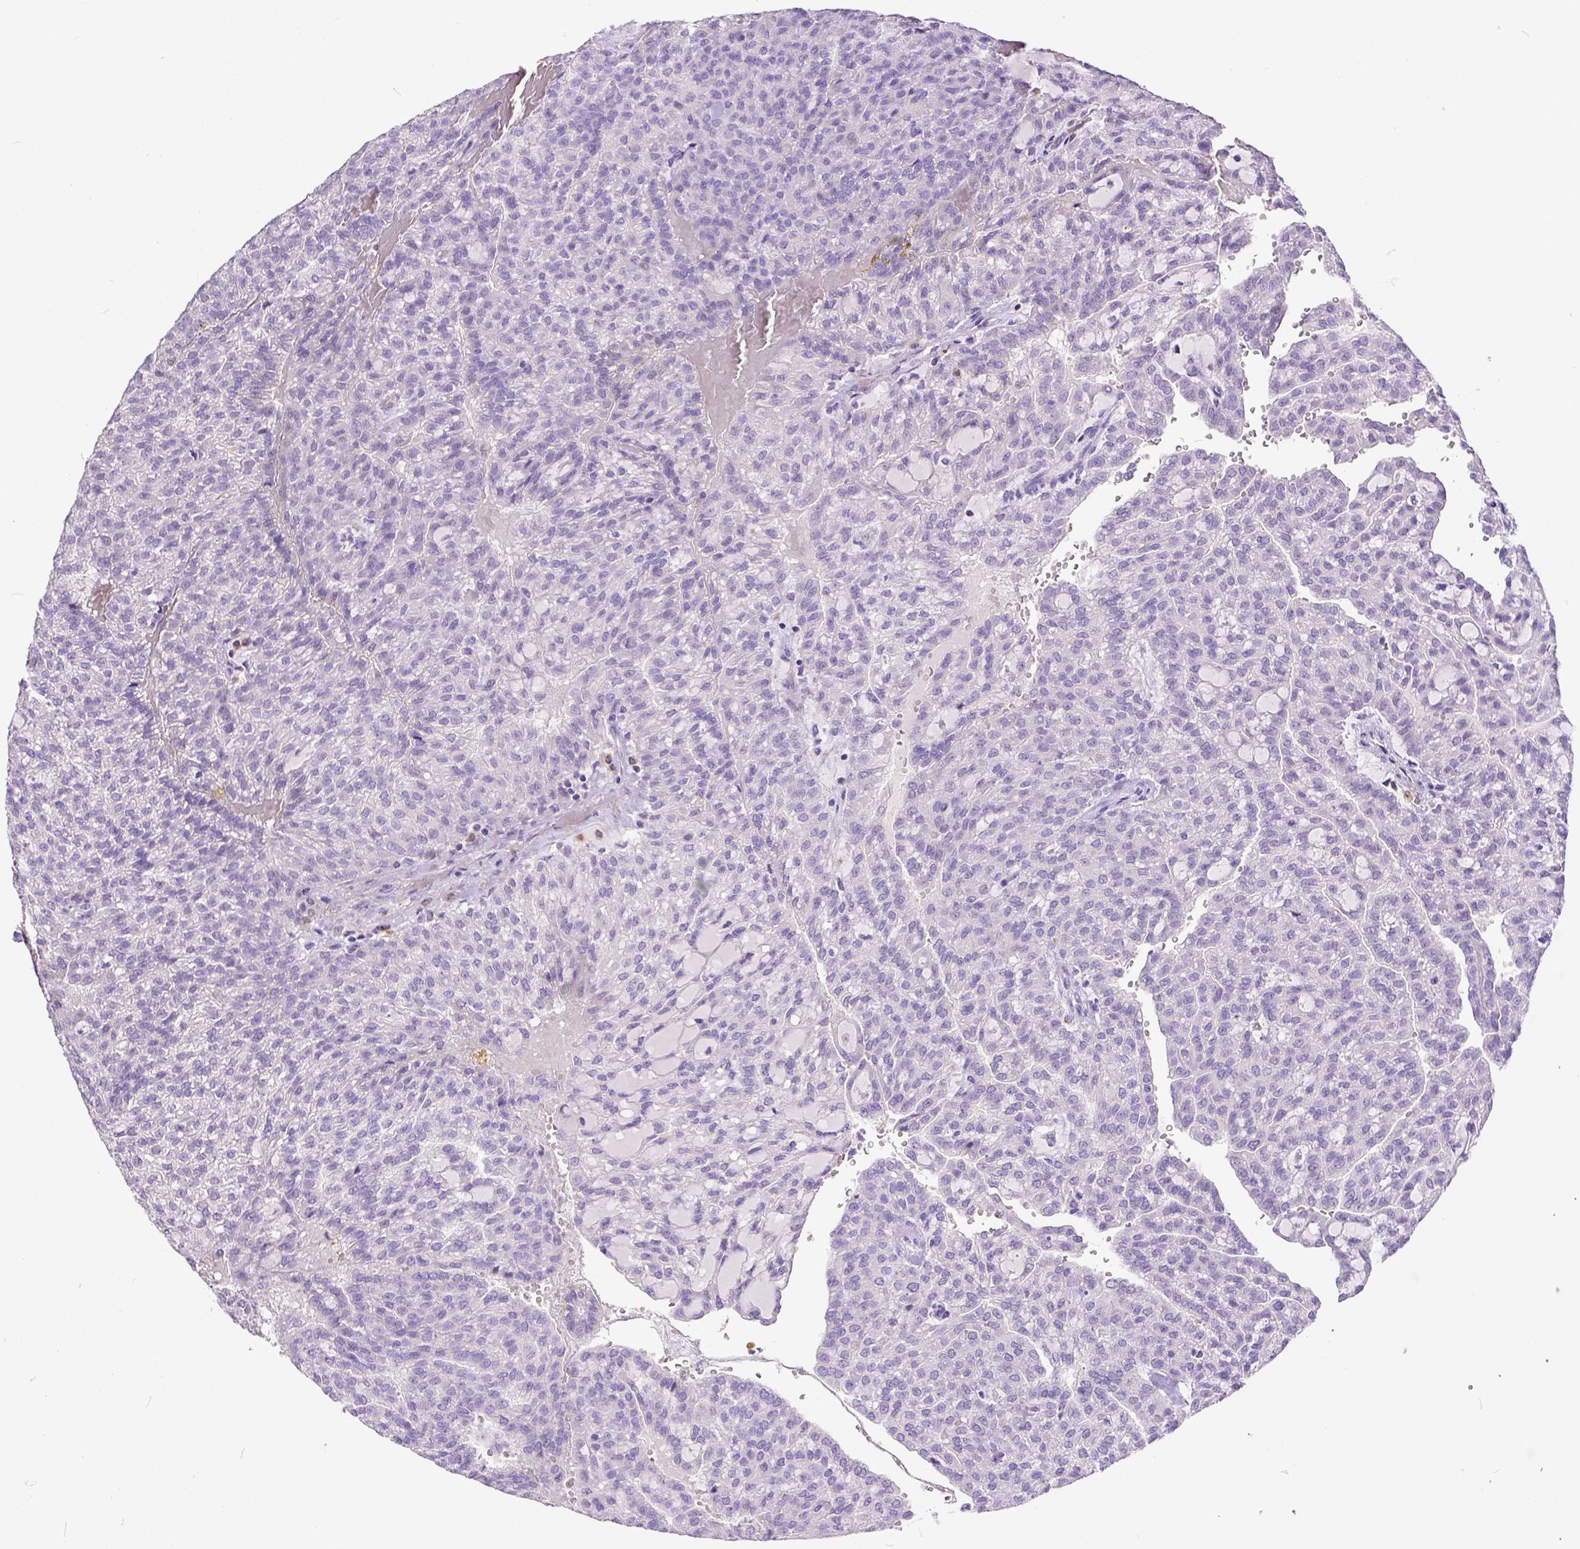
{"staining": {"intensity": "negative", "quantity": "none", "location": "none"}, "tissue": "renal cancer", "cell_type": "Tumor cells", "image_type": "cancer", "snomed": [{"axis": "morphology", "description": "Adenocarcinoma, NOS"}, {"axis": "topography", "description": "Kidney"}], "caption": "Tumor cells are negative for brown protein staining in adenocarcinoma (renal). (DAB immunohistochemistry (IHC) with hematoxylin counter stain).", "gene": "KIT", "patient": {"sex": "male", "age": 63}}